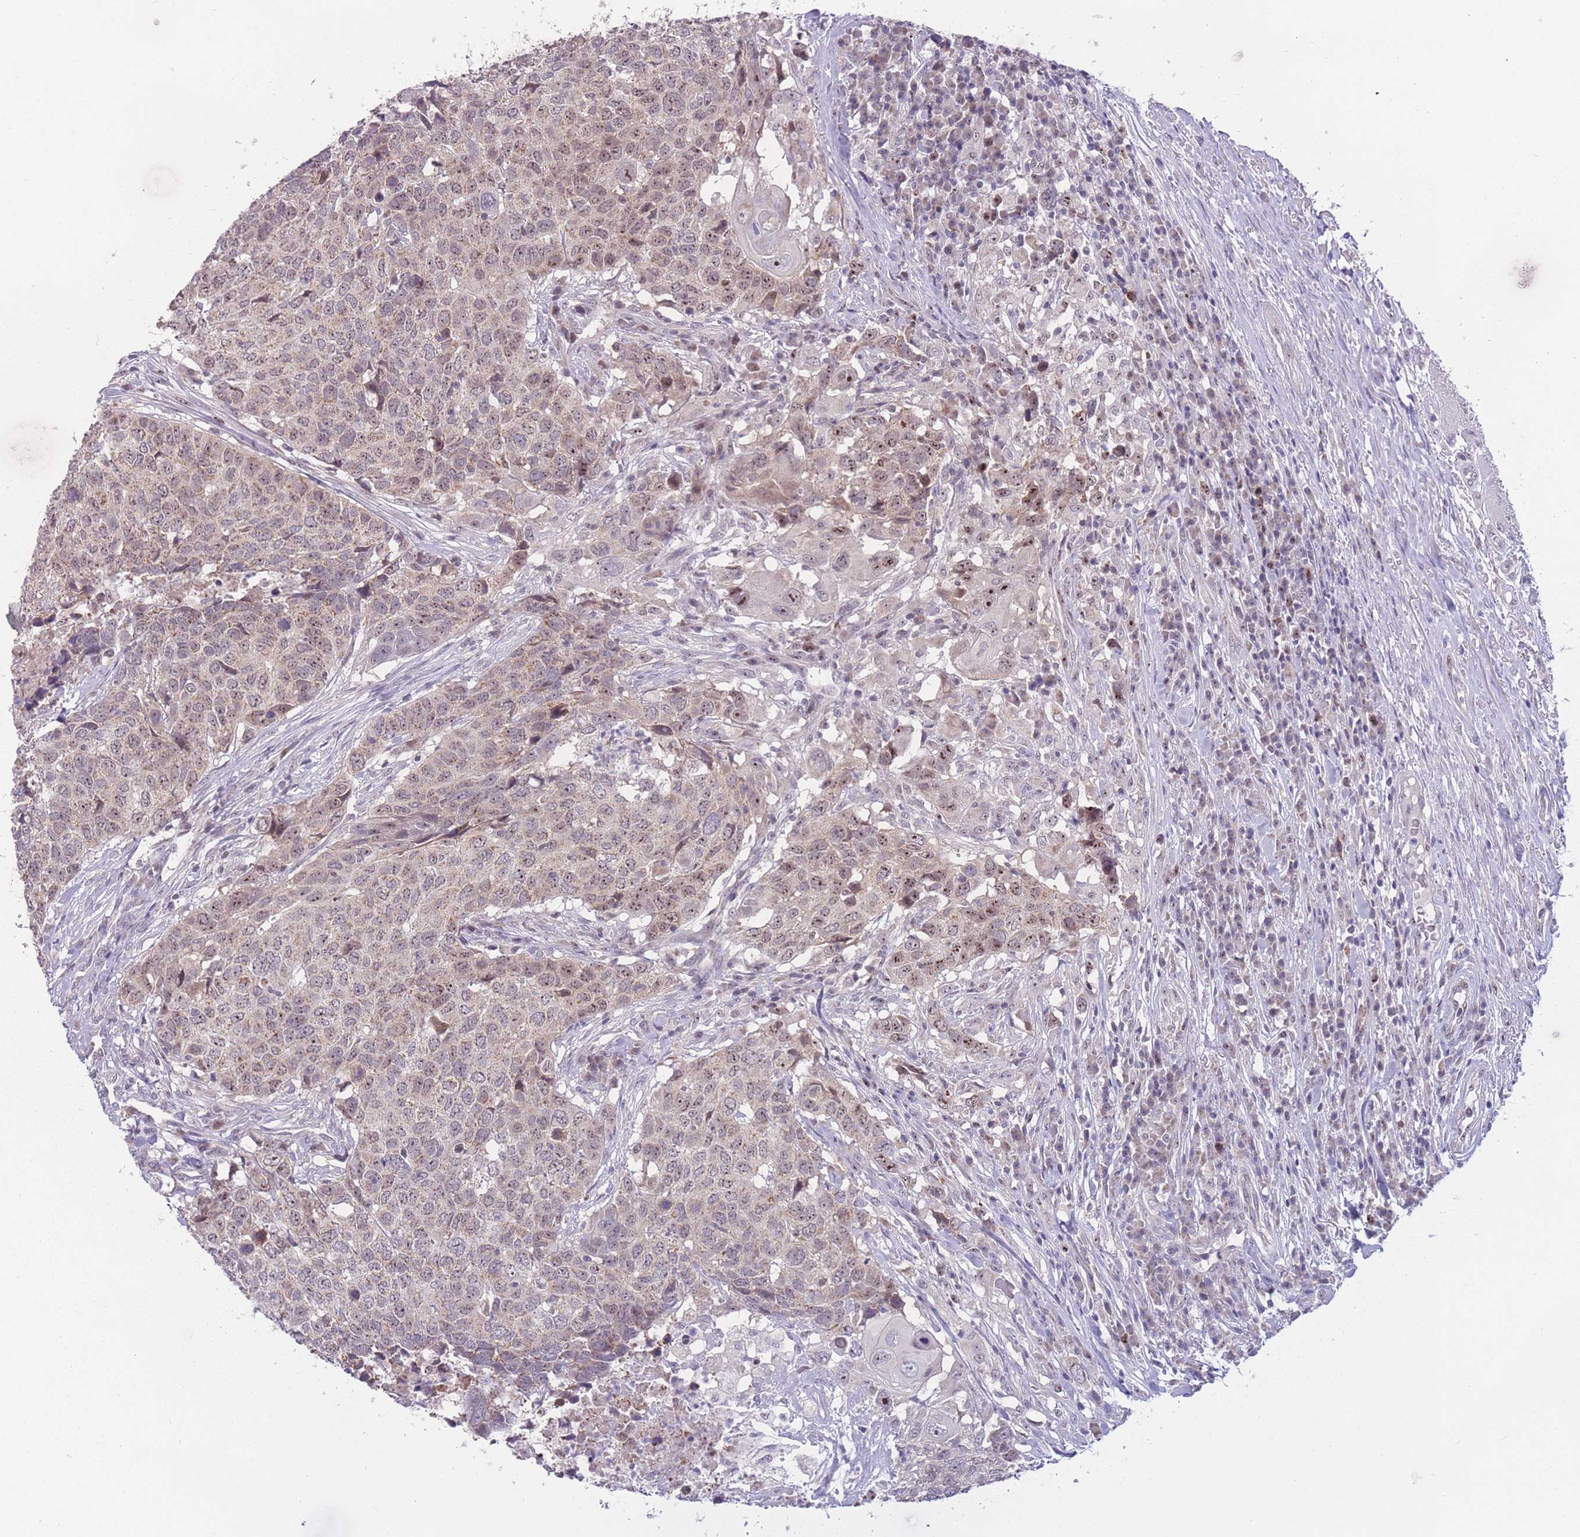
{"staining": {"intensity": "weak", "quantity": "25%-75%", "location": "nuclear"}, "tissue": "head and neck cancer", "cell_type": "Tumor cells", "image_type": "cancer", "snomed": [{"axis": "morphology", "description": "Normal tissue, NOS"}, {"axis": "morphology", "description": "Squamous cell carcinoma, NOS"}, {"axis": "topography", "description": "Skeletal muscle"}, {"axis": "topography", "description": "Vascular tissue"}, {"axis": "topography", "description": "Peripheral nerve tissue"}, {"axis": "topography", "description": "Head-Neck"}], "caption": "Protein expression analysis of squamous cell carcinoma (head and neck) displays weak nuclear expression in approximately 25%-75% of tumor cells. (Stains: DAB in brown, nuclei in blue, Microscopy: brightfield microscopy at high magnification).", "gene": "MCIDAS", "patient": {"sex": "male", "age": 66}}